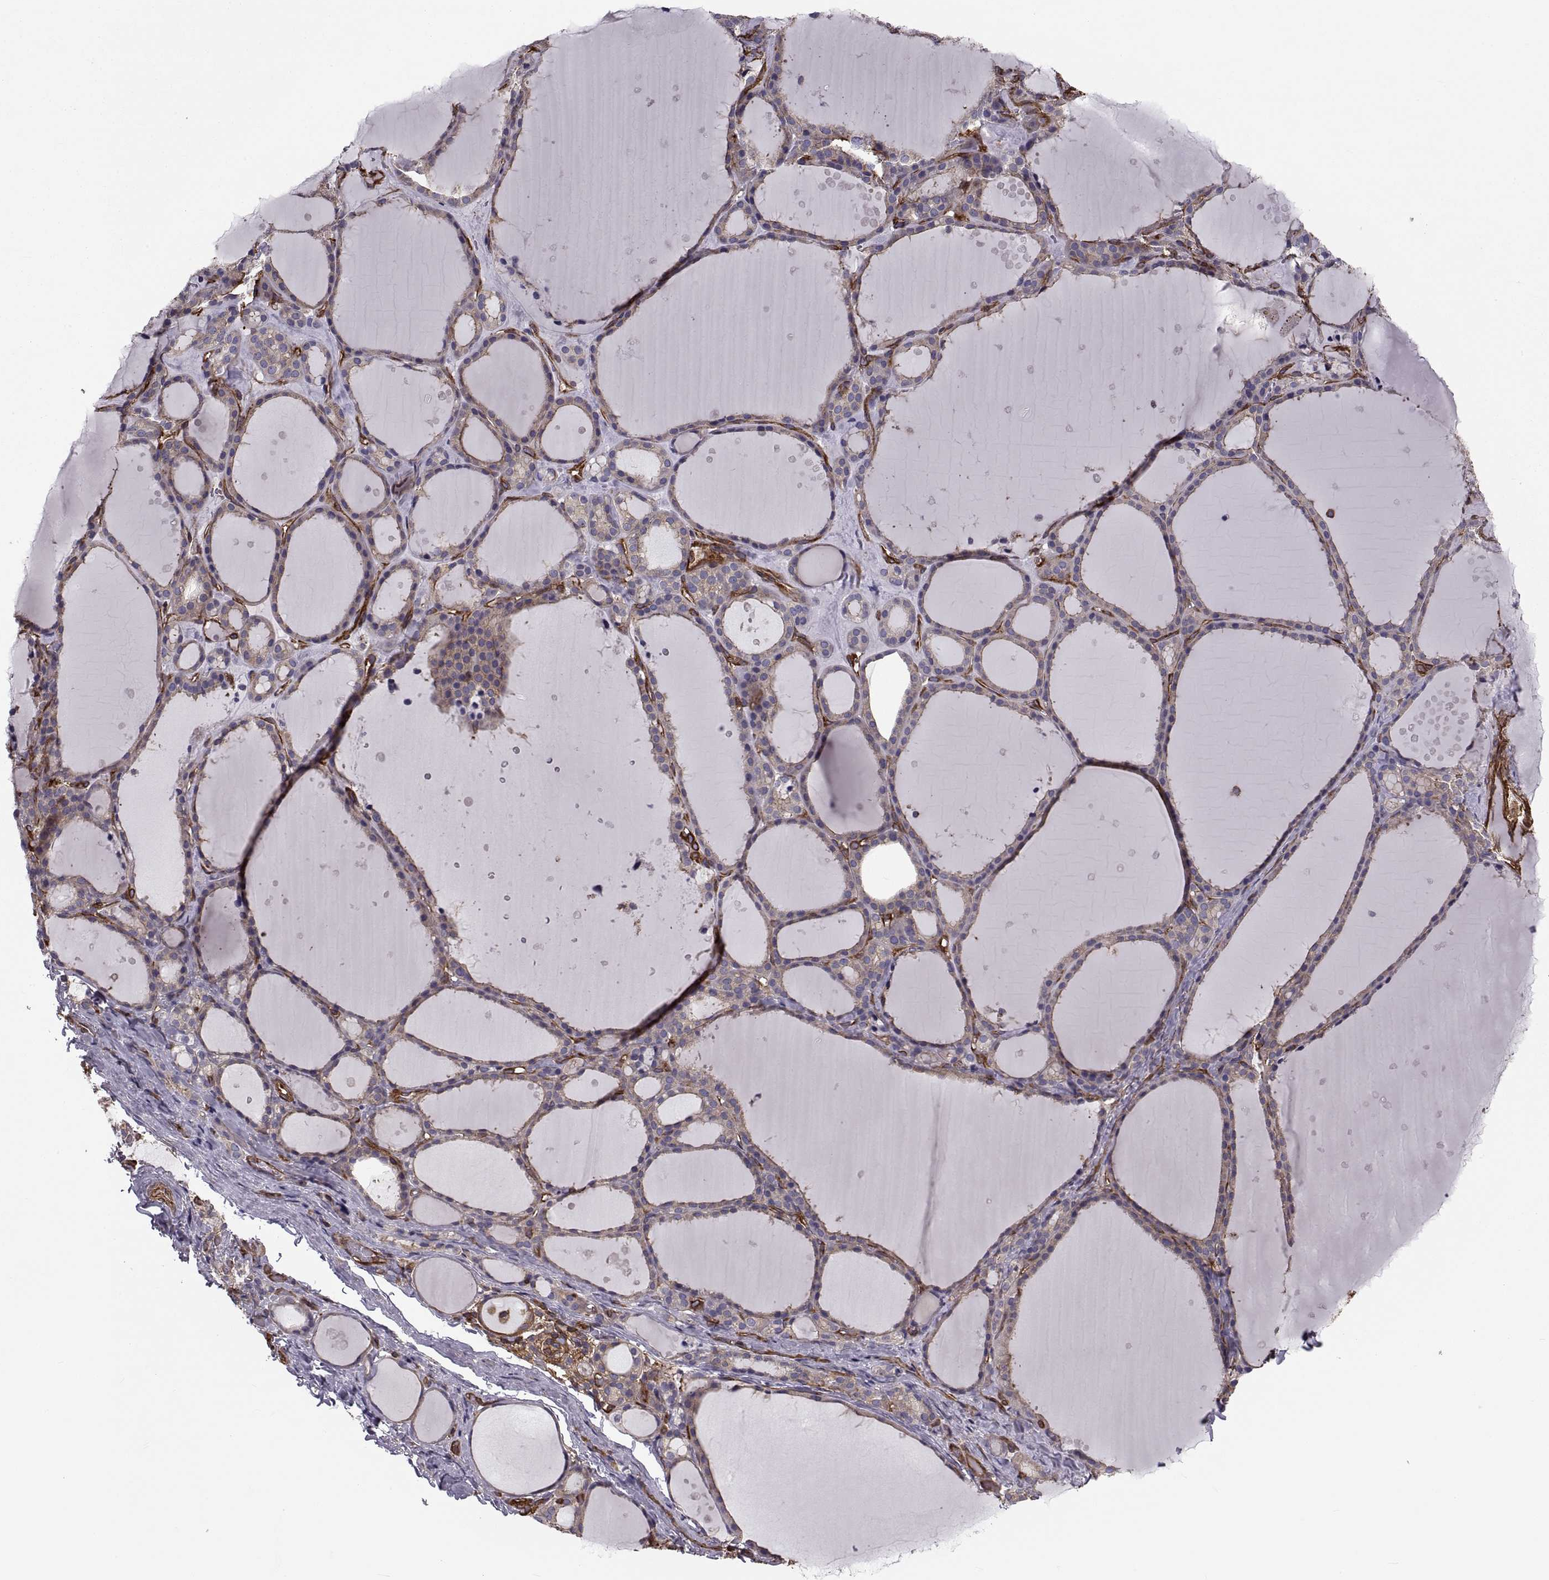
{"staining": {"intensity": "weak", "quantity": ">75%", "location": "cytoplasmic/membranous"}, "tissue": "thyroid gland", "cell_type": "Glandular cells", "image_type": "normal", "snomed": [{"axis": "morphology", "description": "Normal tissue, NOS"}, {"axis": "topography", "description": "Thyroid gland"}], "caption": "Immunohistochemical staining of normal thyroid gland shows low levels of weak cytoplasmic/membranous positivity in about >75% of glandular cells.", "gene": "MYH9", "patient": {"sex": "male", "age": 68}}